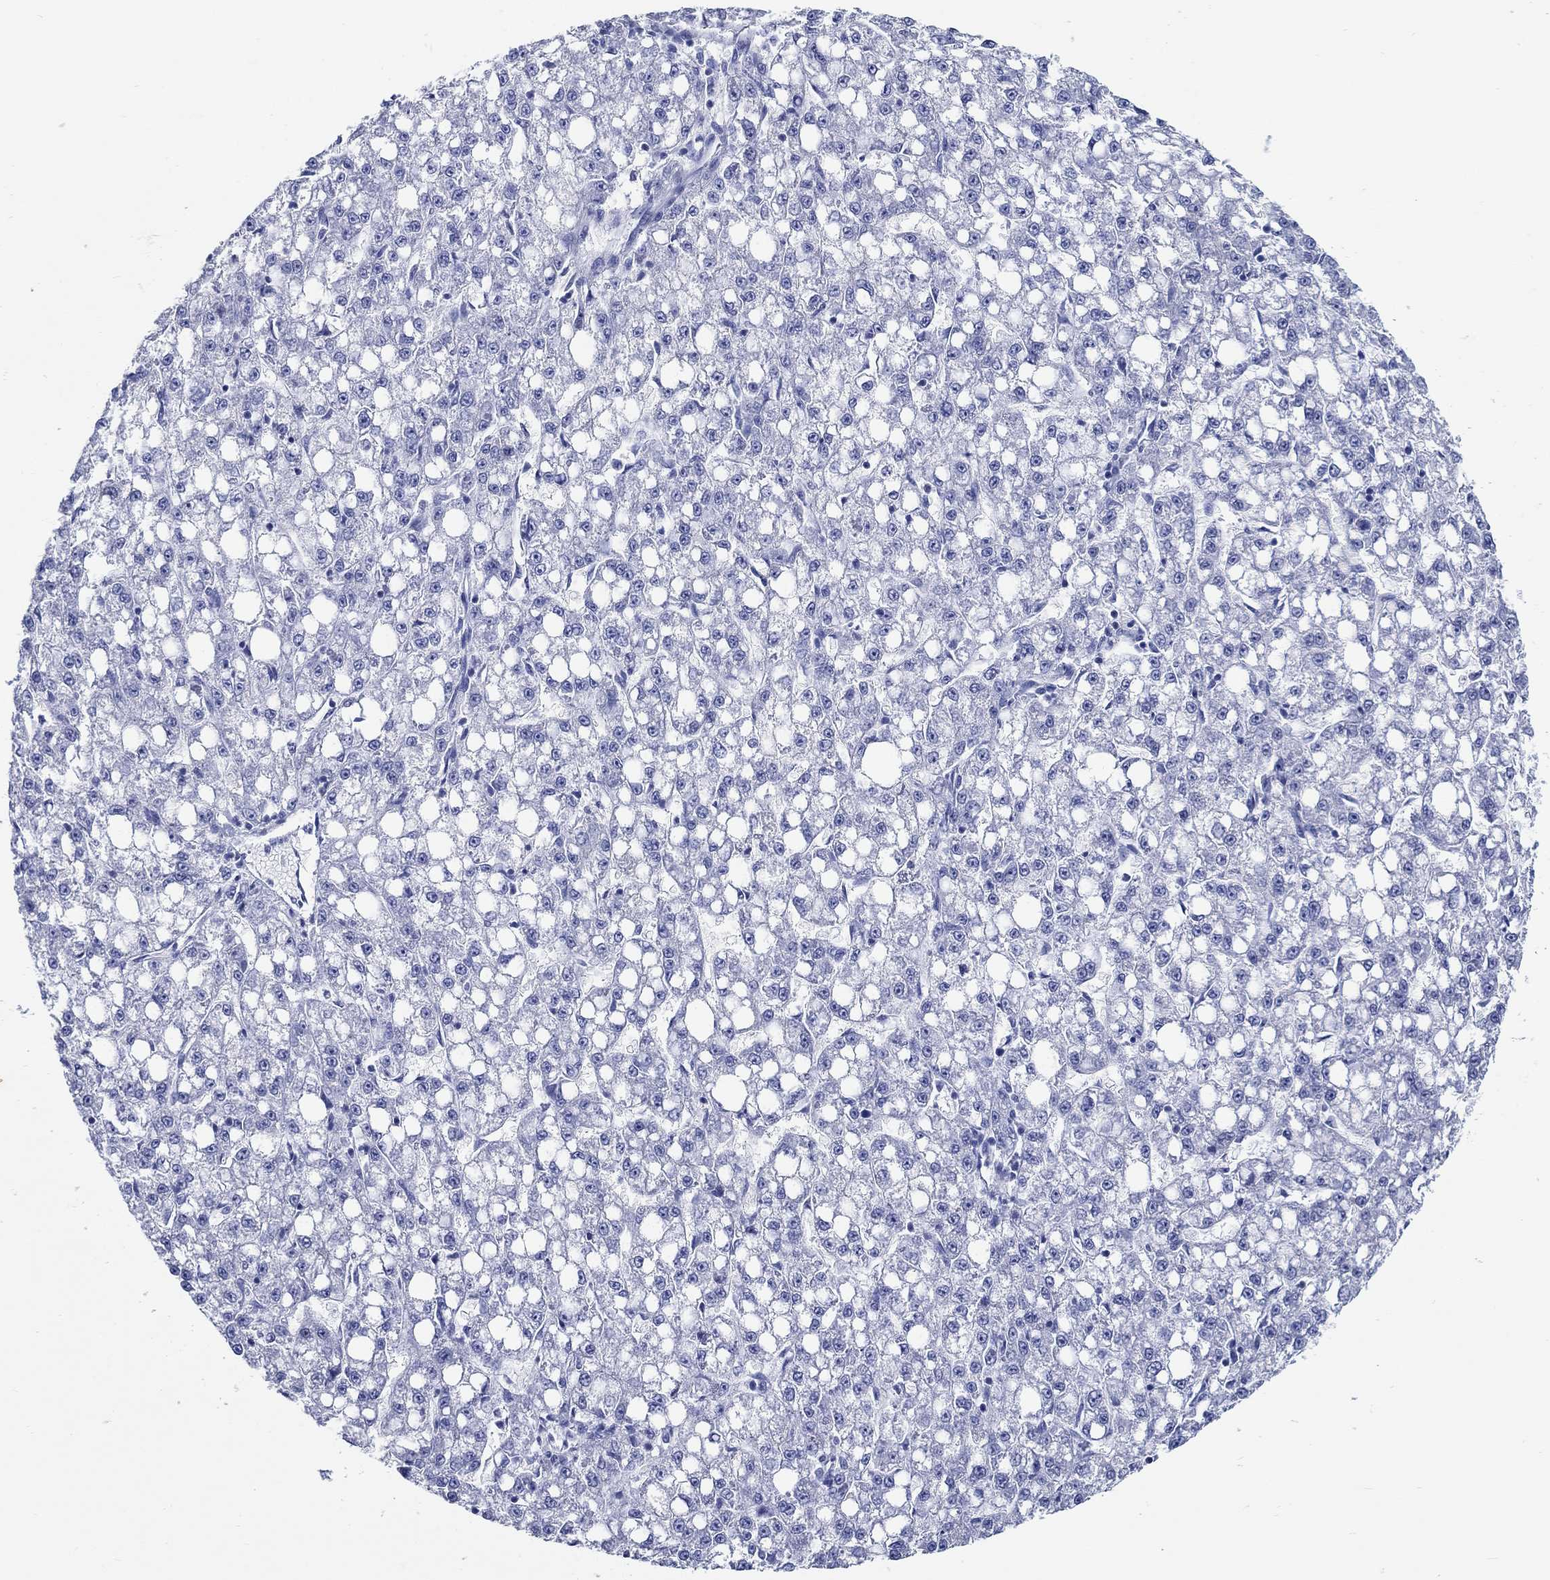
{"staining": {"intensity": "negative", "quantity": "none", "location": "none"}, "tissue": "liver cancer", "cell_type": "Tumor cells", "image_type": "cancer", "snomed": [{"axis": "morphology", "description": "Carcinoma, Hepatocellular, NOS"}, {"axis": "topography", "description": "Liver"}], "caption": "The immunohistochemistry (IHC) micrograph has no significant staining in tumor cells of hepatocellular carcinoma (liver) tissue.", "gene": "FBXO2", "patient": {"sex": "female", "age": 65}}